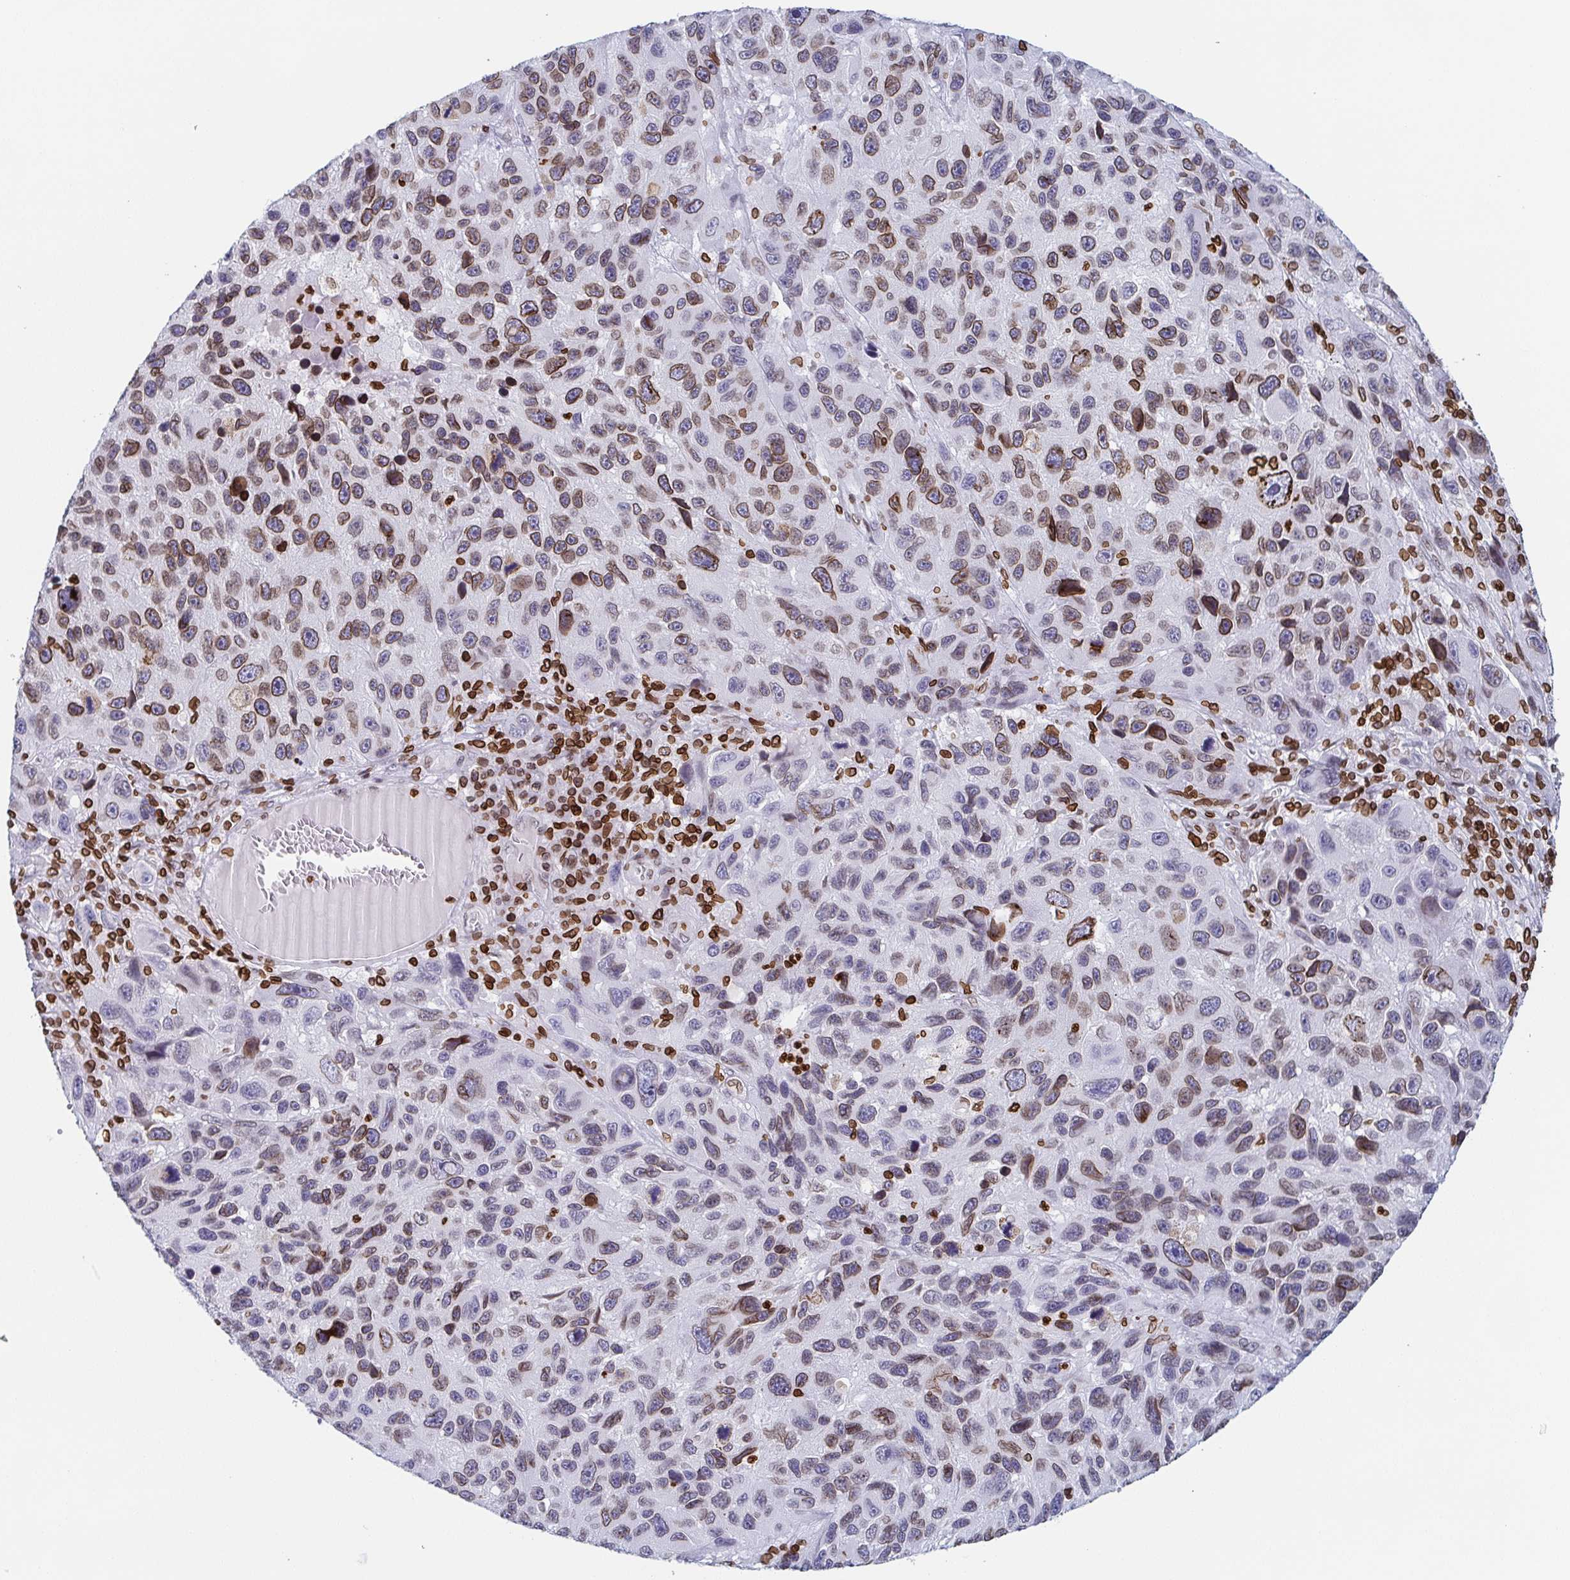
{"staining": {"intensity": "weak", "quantity": "25%-75%", "location": "cytoplasmic/membranous,nuclear"}, "tissue": "melanoma", "cell_type": "Tumor cells", "image_type": "cancer", "snomed": [{"axis": "morphology", "description": "Malignant melanoma, NOS"}, {"axis": "topography", "description": "Skin"}], "caption": "Human malignant melanoma stained with a brown dye shows weak cytoplasmic/membranous and nuclear positive positivity in about 25%-75% of tumor cells.", "gene": "BTBD7", "patient": {"sex": "male", "age": 53}}